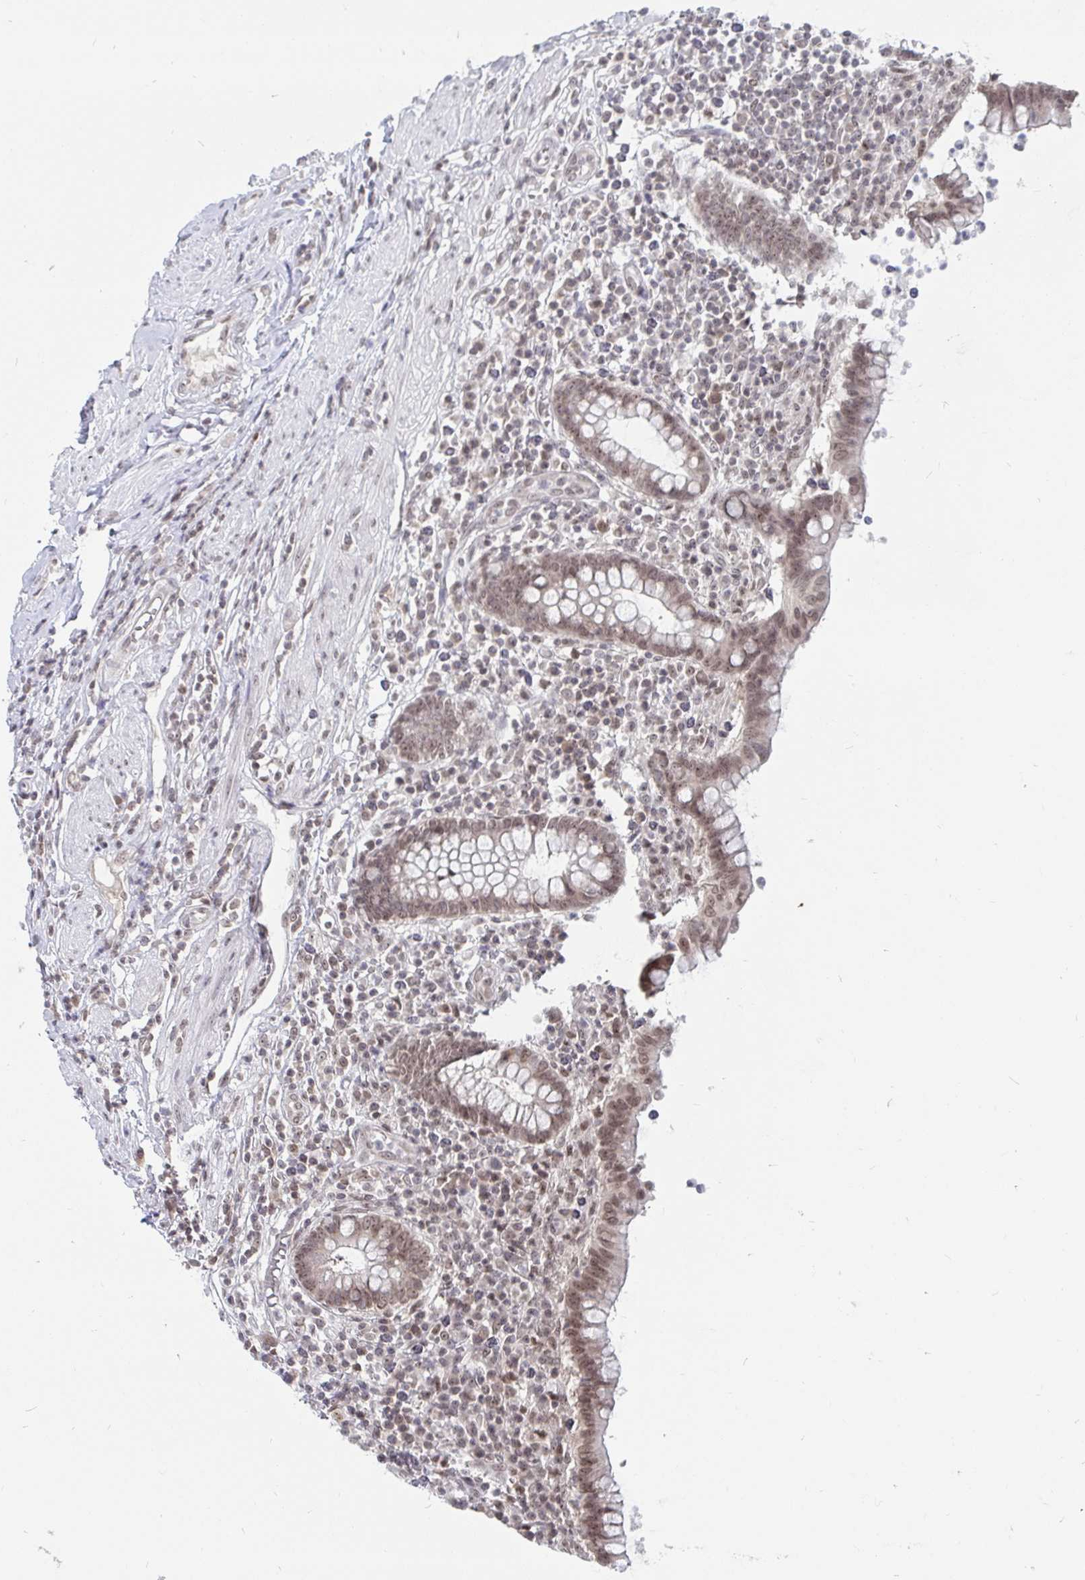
{"staining": {"intensity": "moderate", "quantity": ">75%", "location": "nuclear"}, "tissue": "appendix", "cell_type": "Glandular cells", "image_type": "normal", "snomed": [{"axis": "morphology", "description": "Normal tissue, NOS"}, {"axis": "topography", "description": "Appendix"}], "caption": "A photomicrograph of appendix stained for a protein displays moderate nuclear brown staining in glandular cells. The protein is shown in brown color, while the nuclei are stained blue.", "gene": "TRIP12", "patient": {"sex": "female", "age": 56}}